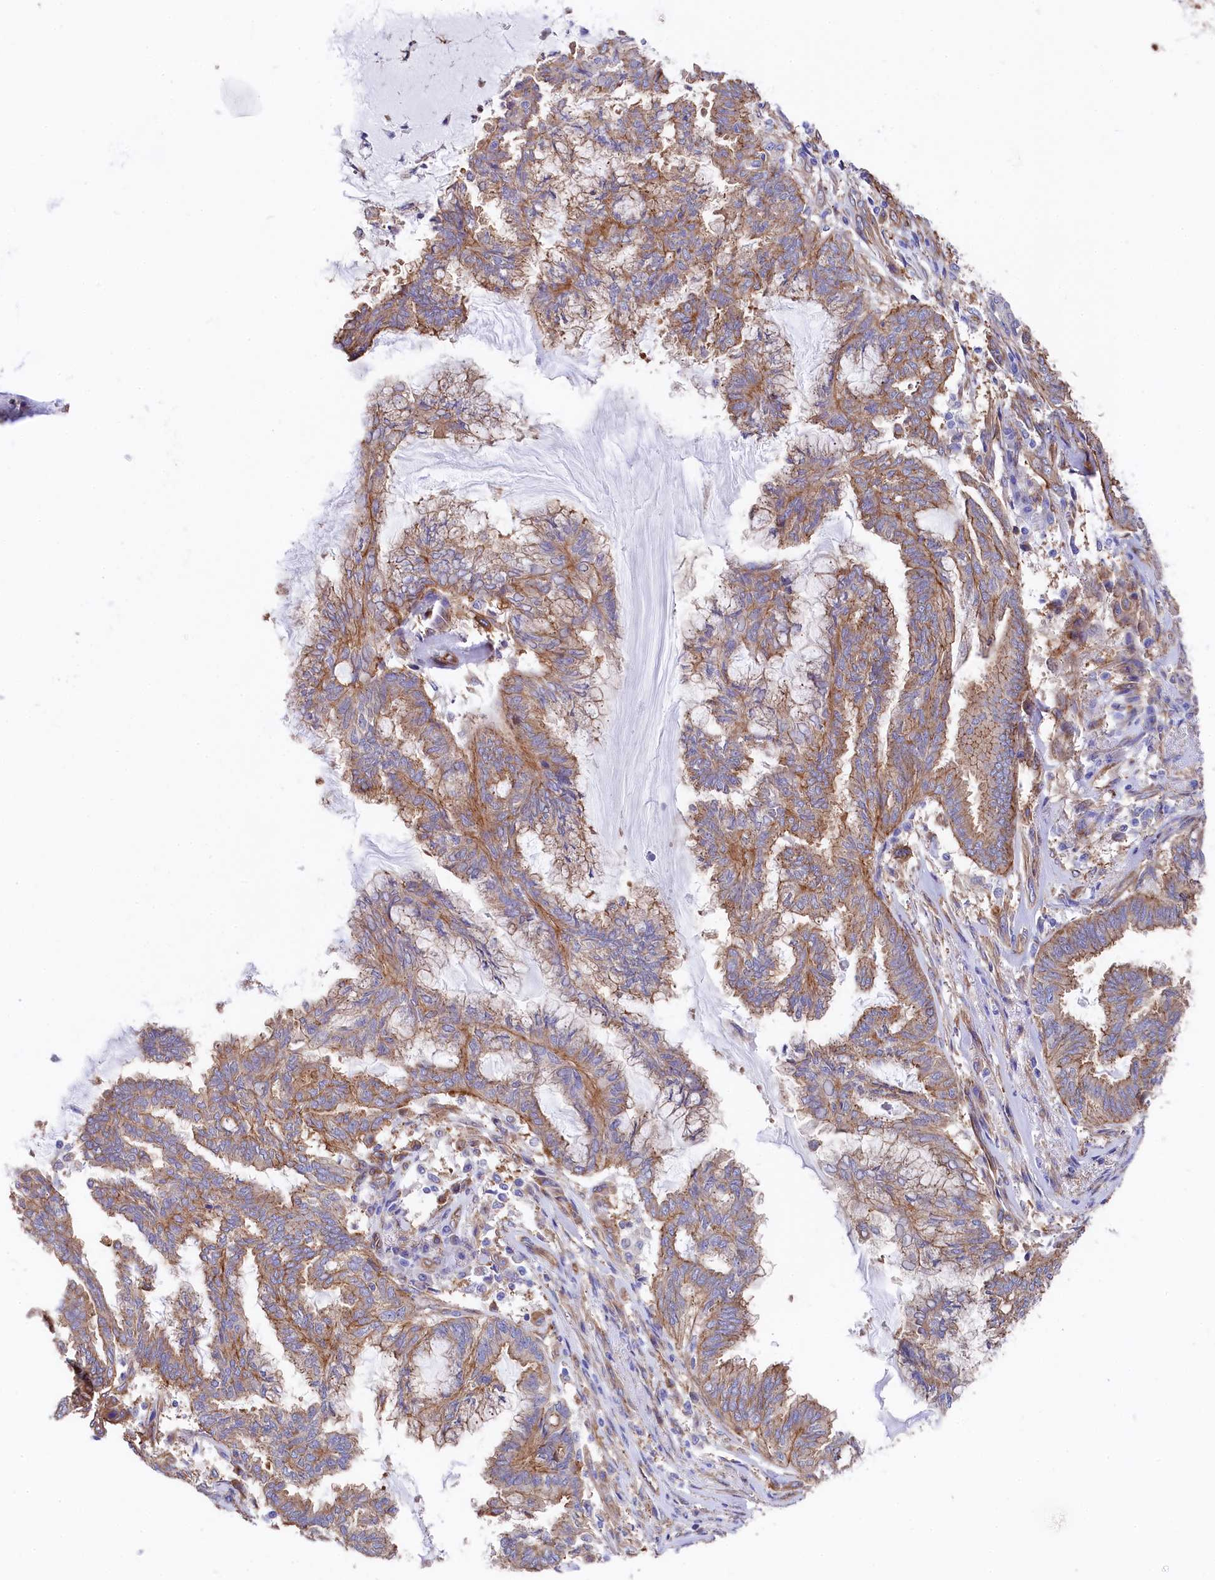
{"staining": {"intensity": "moderate", "quantity": ">75%", "location": "cytoplasmic/membranous"}, "tissue": "endometrial cancer", "cell_type": "Tumor cells", "image_type": "cancer", "snomed": [{"axis": "morphology", "description": "Adenocarcinoma, NOS"}, {"axis": "topography", "description": "Endometrium"}], "caption": "Protein expression analysis of endometrial cancer demonstrates moderate cytoplasmic/membranous positivity in approximately >75% of tumor cells. (DAB IHC, brown staining for protein, blue staining for nuclei).", "gene": "TNKS1BP1", "patient": {"sex": "female", "age": 86}}